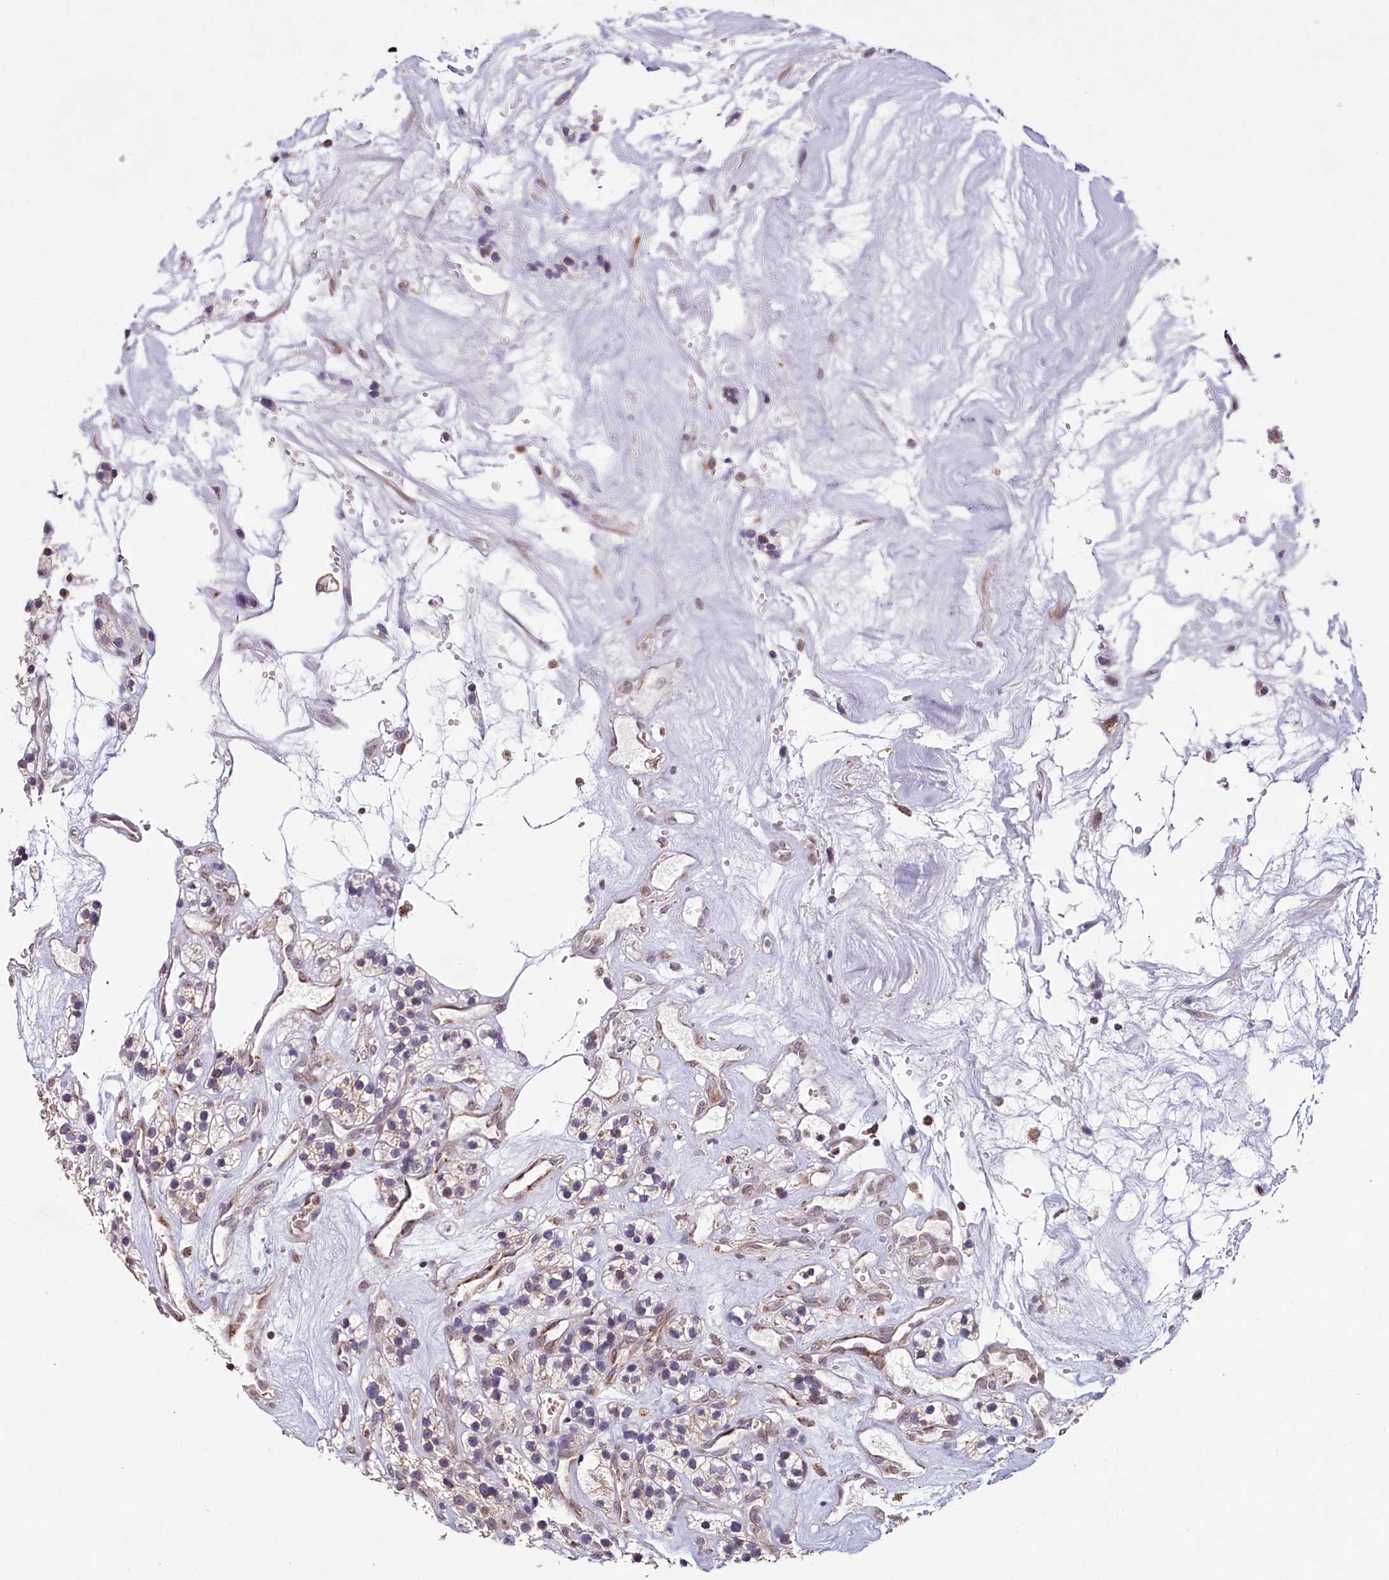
{"staining": {"intensity": "negative", "quantity": "none", "location": "none"}, "tissue": "renal cancer", "cell_type": "Tumor cells", "image_type": "cancer", "snomed": [{"axis": "morphology", "description": "Adenocarcinoma, NOS"}, {"axis": "topography", "description": "Kidney"}], "caption": "DAB (3,3'-diaminobenzidine) immunohistochemical staining of renal cancer shows no significant positivity in tumor cells.", "gene": "PDE6D", "patient": {"sex": "female", "age": 57}}